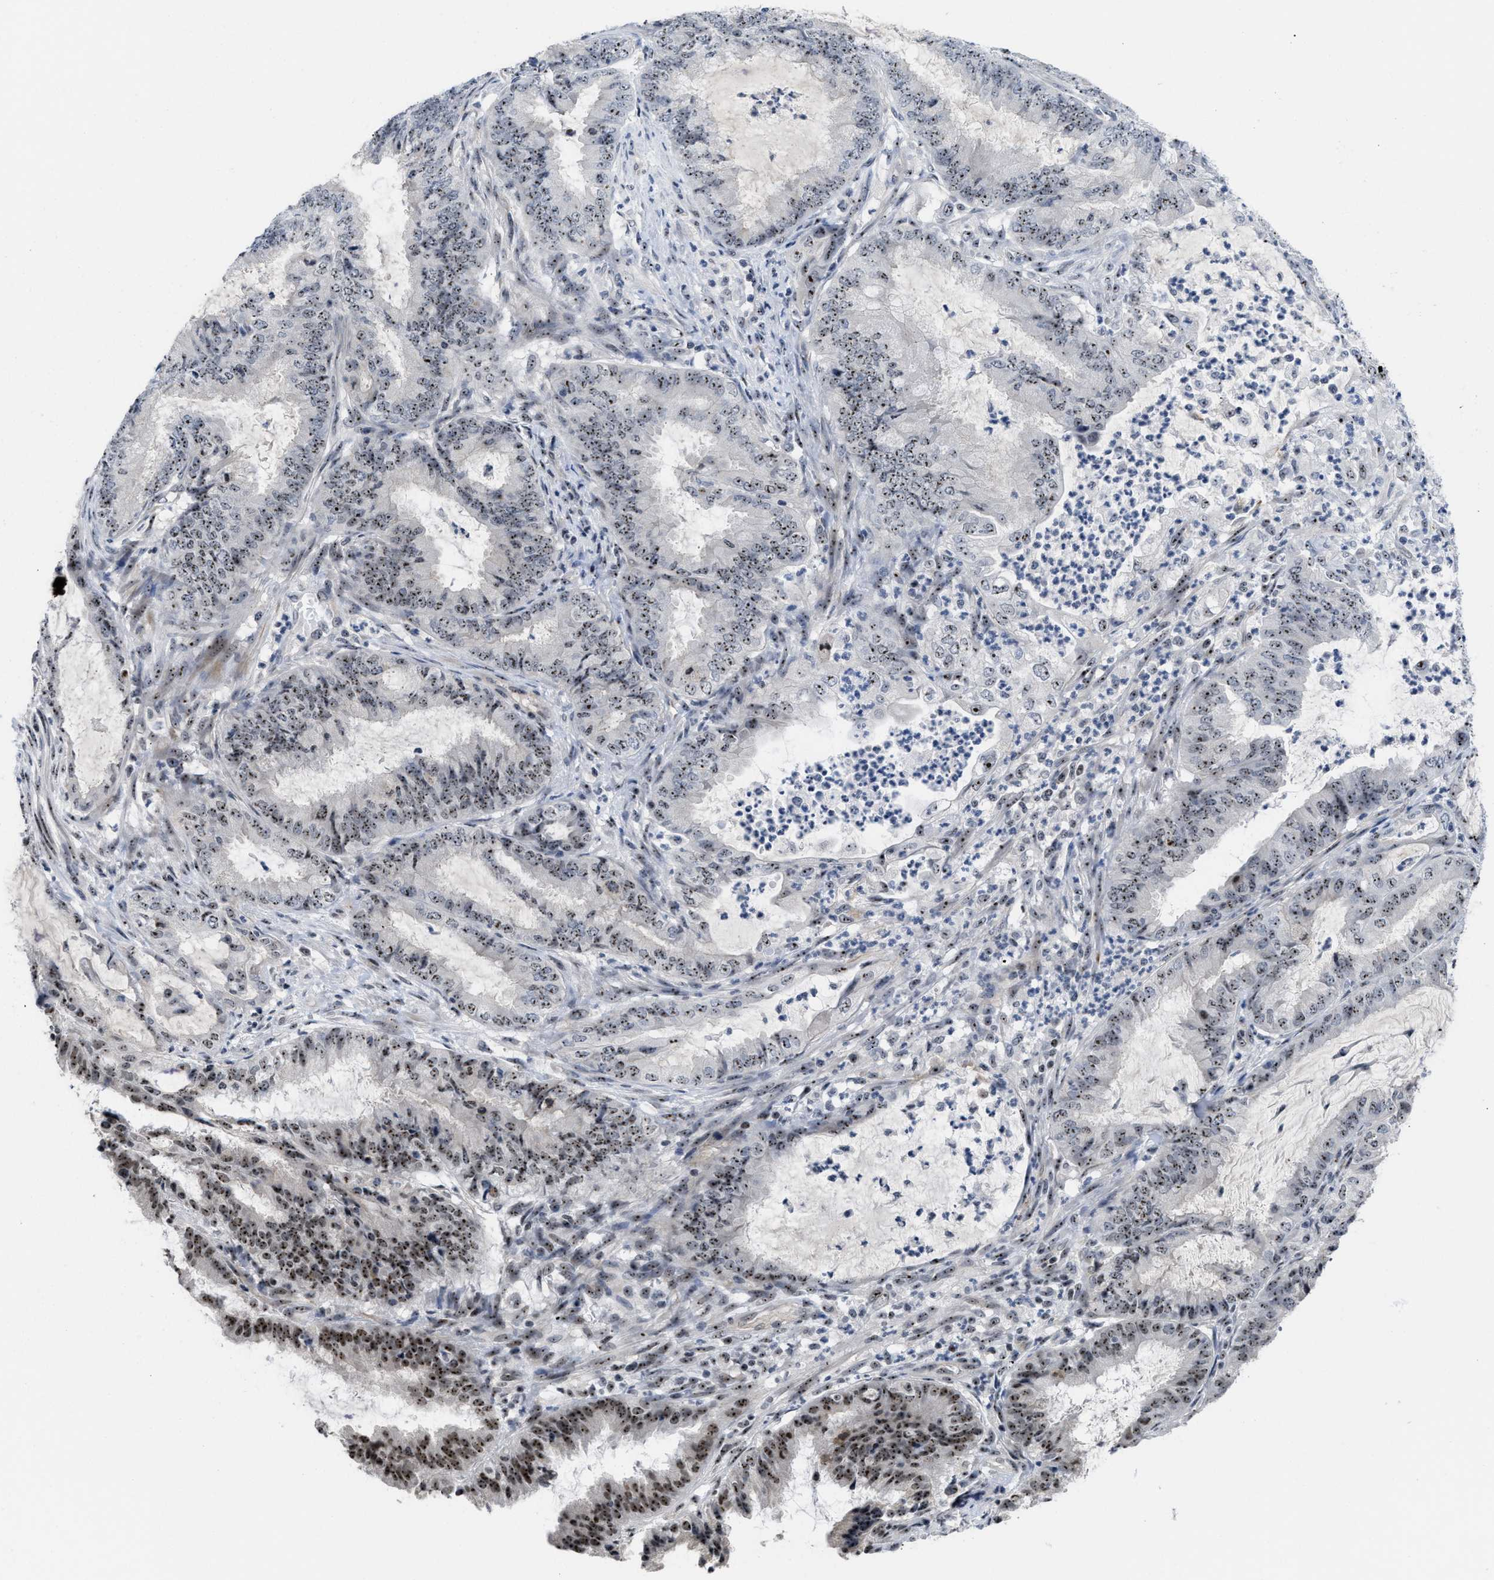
{"staining": {"intensity": "moderate", "quantity": ">75%", "location": "nuclear"}, "tissue": "endometrial cancer", "cell_type": "Tumor cells", "image_type": "cancer", "snomed": [{"axis": "morphology", "description": "Adenocarcinoma, NOS"}, {"axis": "topography", "description": "Endometrium"}], "caption": "Immunohistochemistry of human endometrial cancer reveals medium levels of moderate nuclear expression in approximately >75% of tumor cells. (DAB (3,3'-diaminobenzidine) IHC, brown staining for protein, blue staining for nuclei).", "gene": "NOP58", "patient": {"sex": "female", "age": 51}}